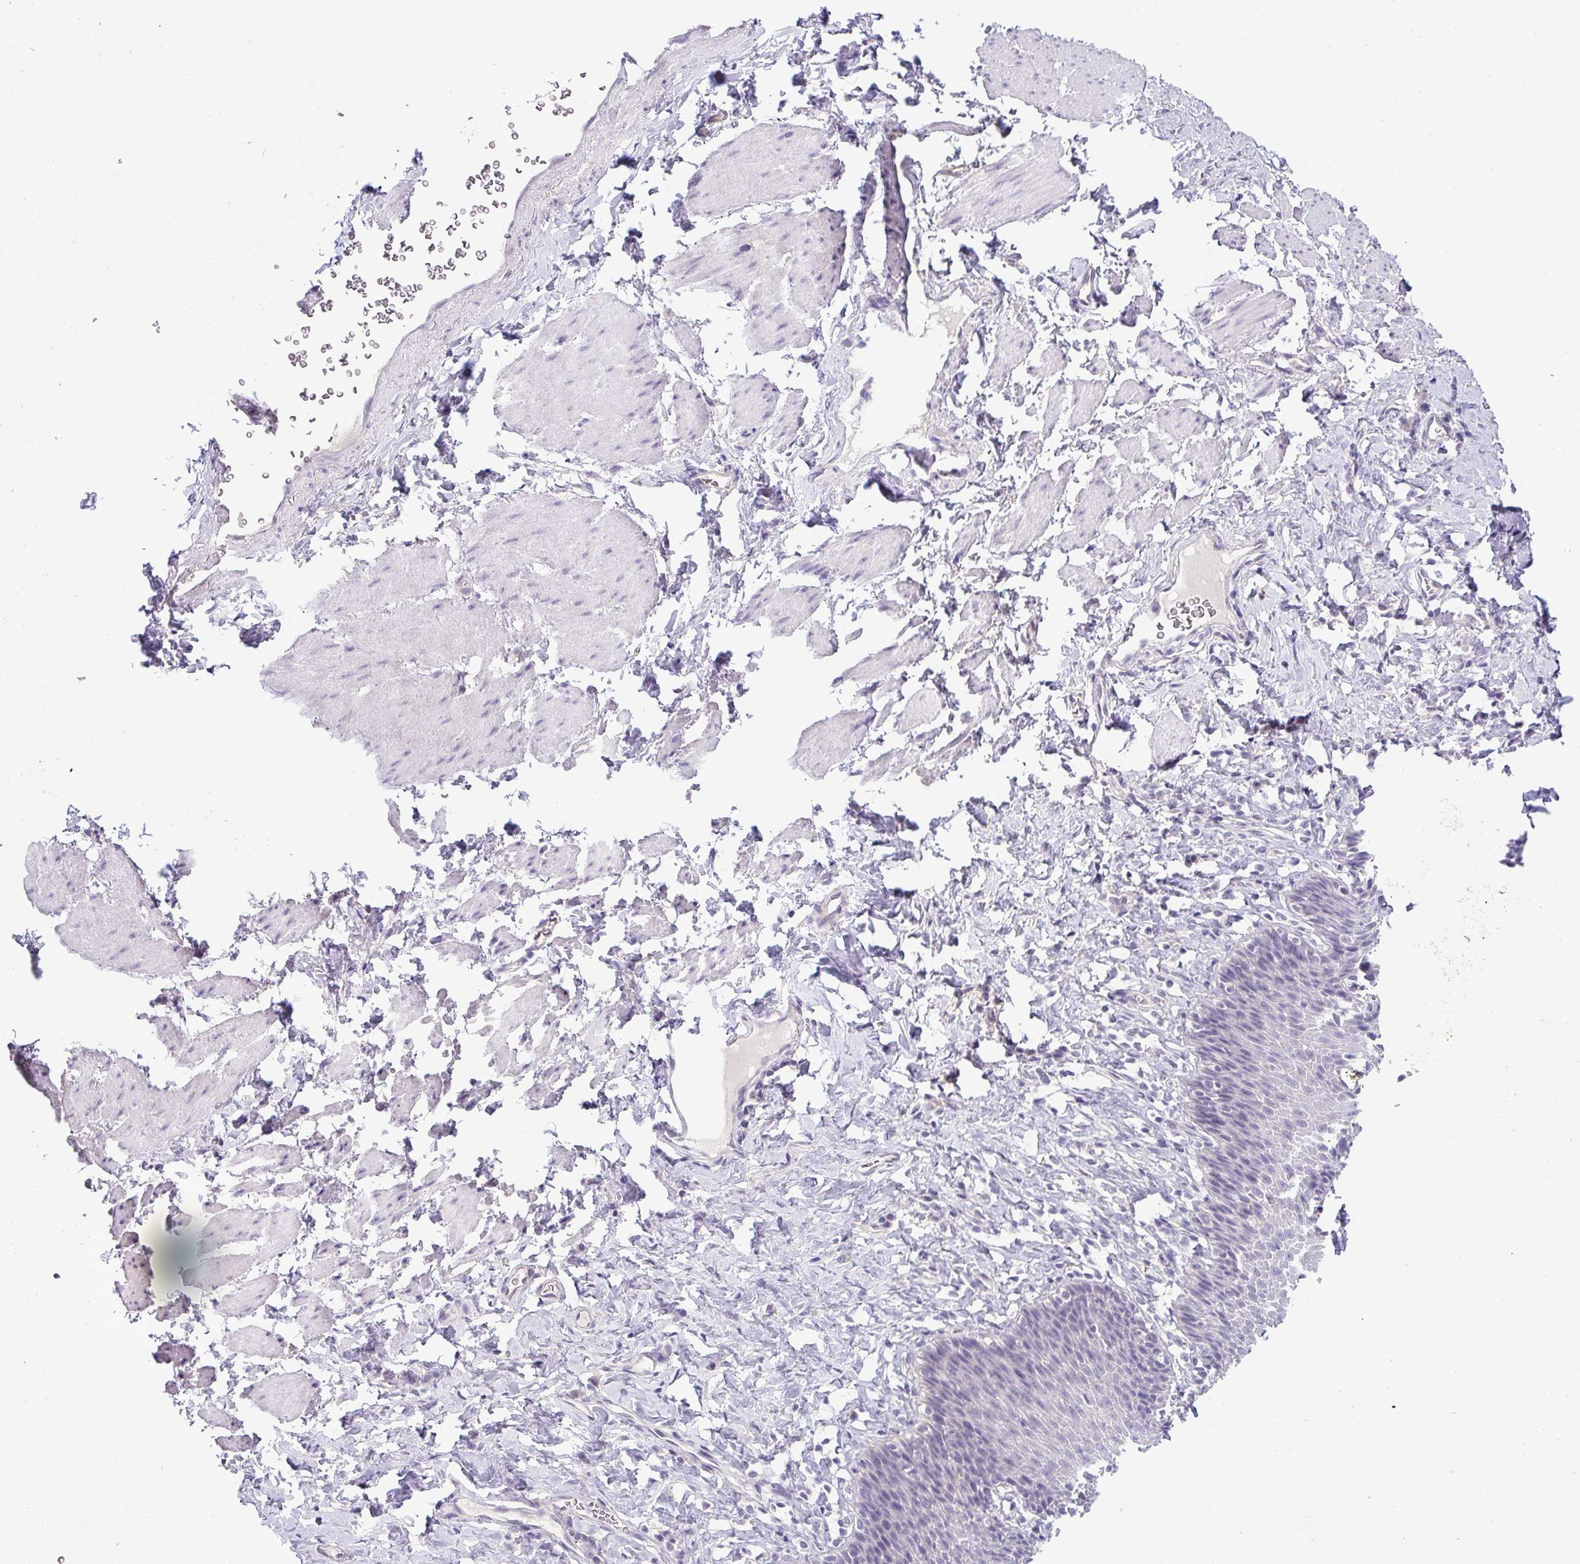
{"staining": {"intensity": "negative", "quantity": "none", "location": "none"}, "tissue": "esophagus", "cell_type": "Squamous epithelial cells", "image_type": "normal", "snomed": [{"axis": "morphology", "description": "Normal tissue, NOS"}, {"axis": "topography", "description": "Esophagus"}], "caption": "IHC micrograph of normal esophagus: esophagus stained with DAB exhibits no significant protein staining in squamous epithelial cells. (Stains: DAB (3,3'-diaminobenzidine) immunohistochemistry with hematoxylin counter stain, Microscopy: brightfield microscopy at high magnification).", "gene": "HBEGF", "patient": {"sex": "female", "age": 61}}